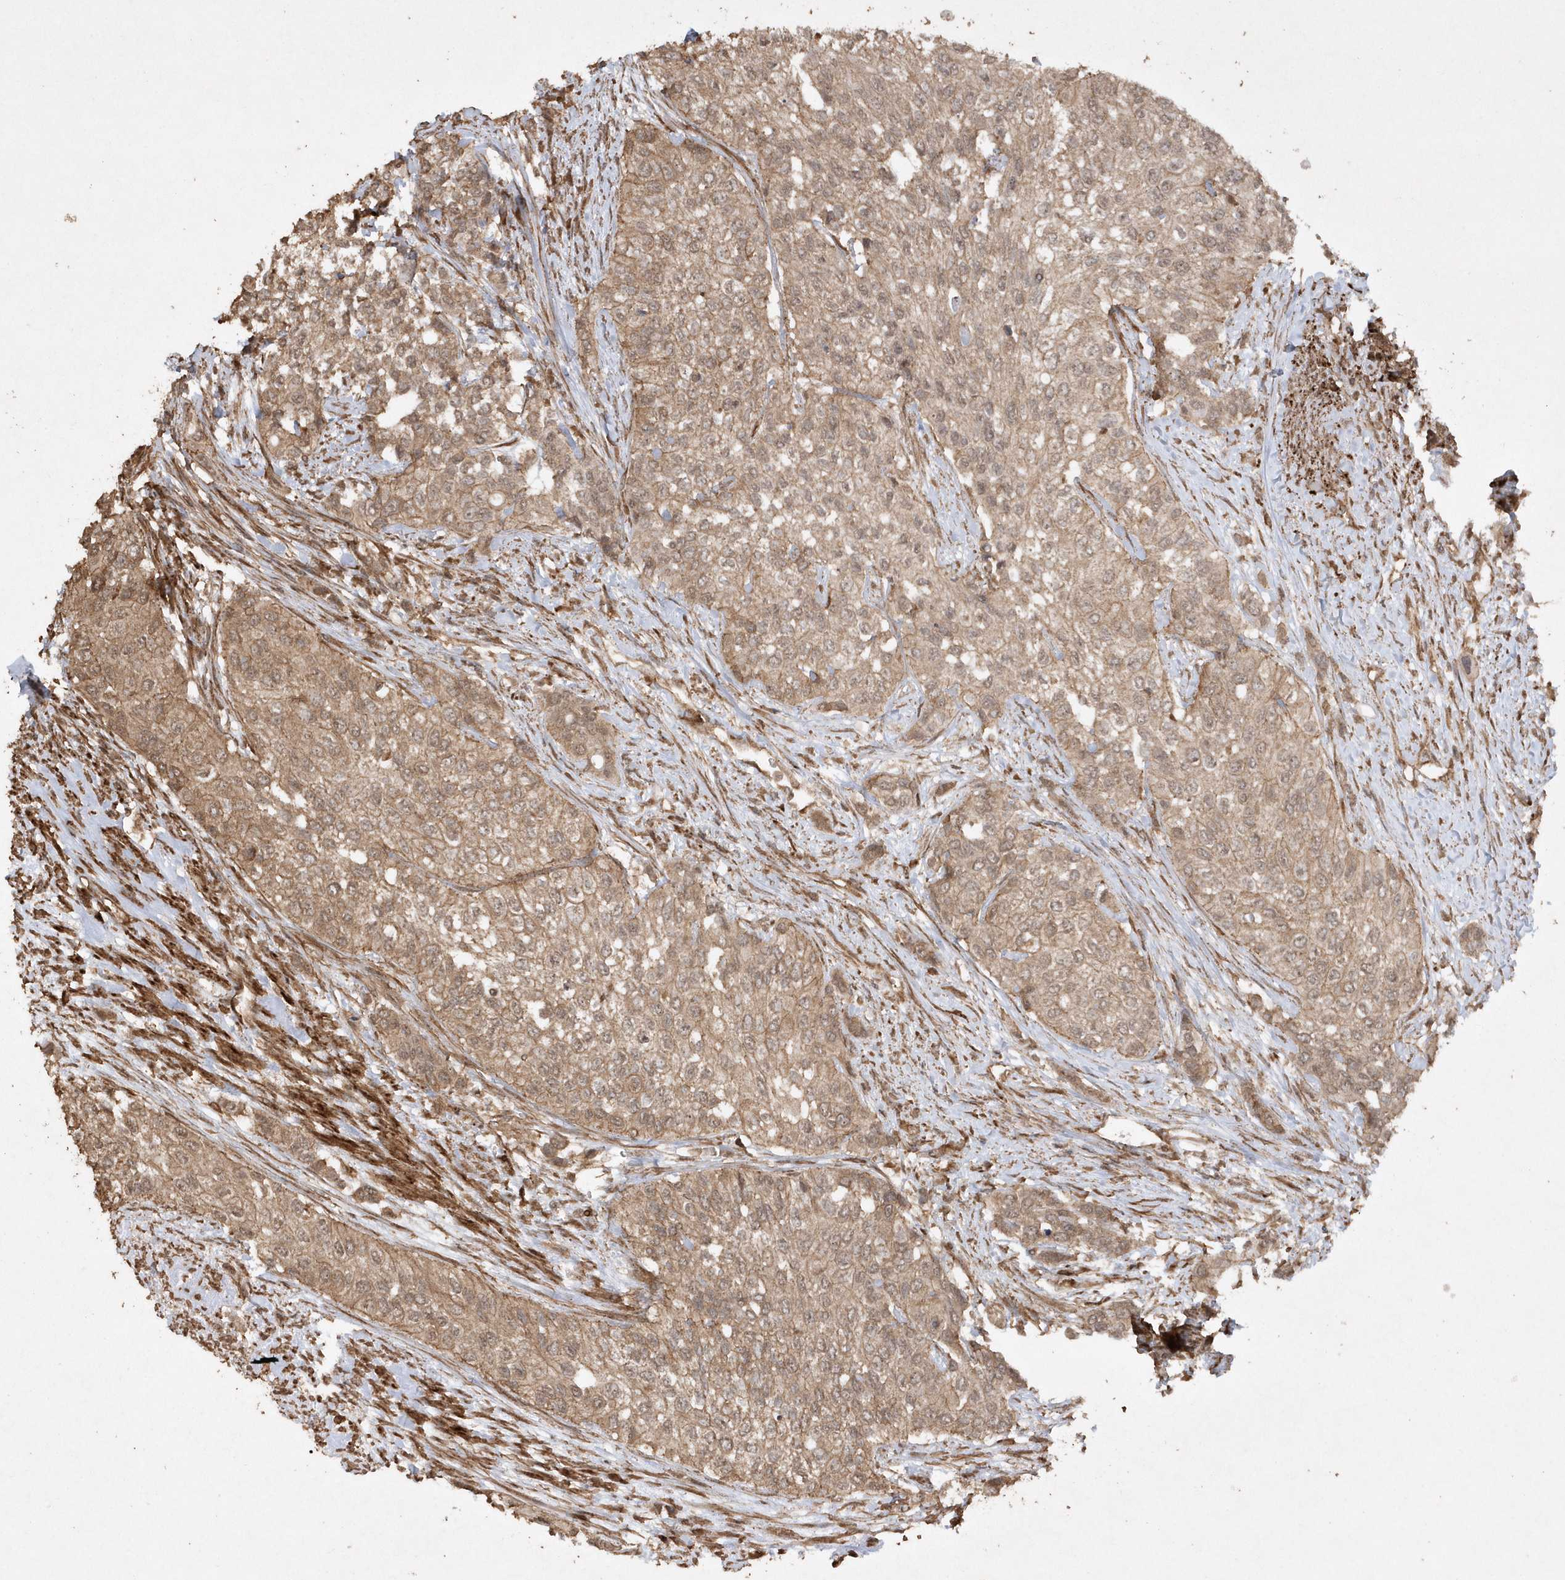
{"staining": {"intensity": "moderate", "quantity": ">75%", "location": "cytoplasmic/membranous"}, "tissue": "urothelial cancer", "cell_type": "Tumor cells", "image_type": "cancer", "snomed": [{"axis": "morphology", "description": "Normal tissue, NOS"}, {"axis": "morphology", "description": "Urothelial carcinoma, High grade"}, {"axis": "topography", "description": "Vascular tissue"}, {"axis": "topography", "description": "Urinary bladder"}], "caption": "Tumor cells exhibit medium levels of moderate cytoplasmic/membranous expression in approximately >75% of cells in urothelial cancer.", "gene": "AVPI1", "patient": {"sex": "female", "age": 56}}